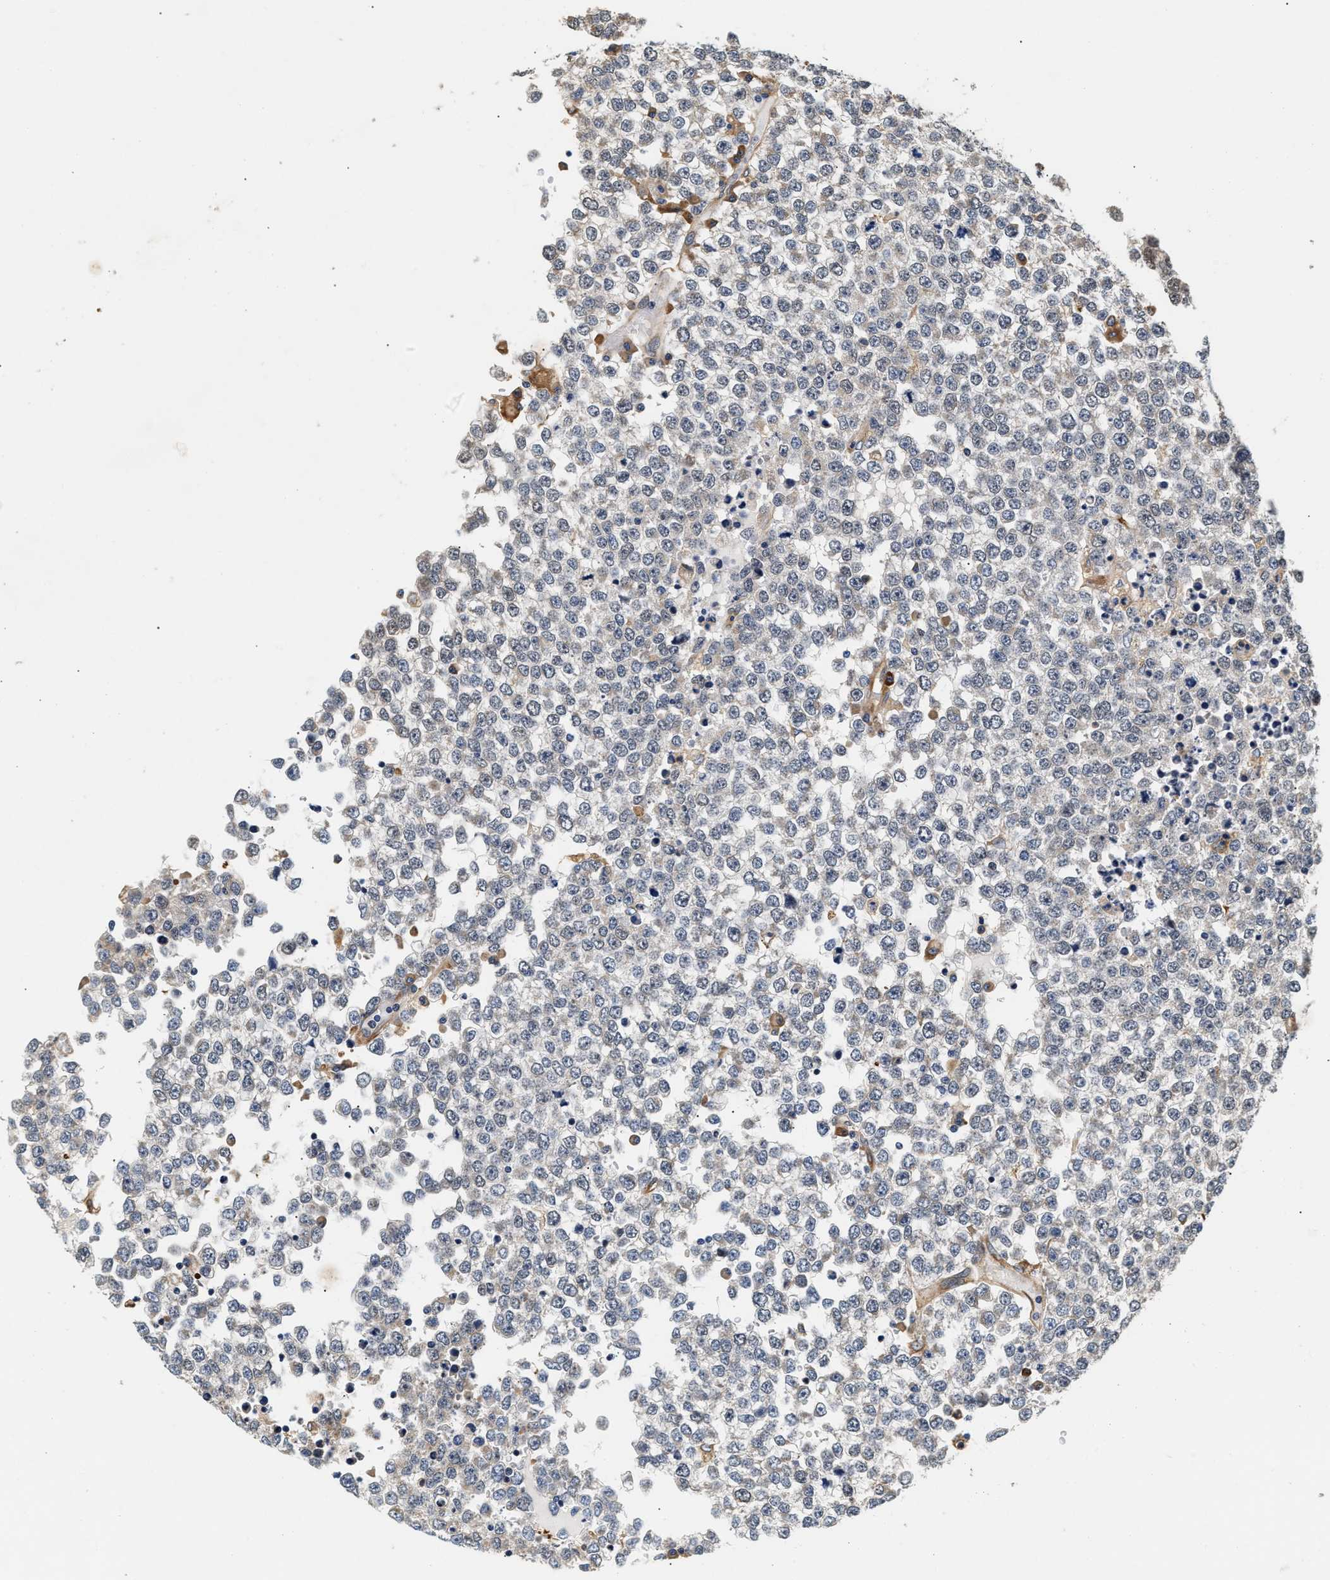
{"staining": {"intensity": "weak", "quantity": "<25%", "location": "cytoplasmic/membranous"}, "tissue": "testis cancer", "cell_type": "Tumor cells", "image_type": "cancer", "snomed": [{"axis": "morphology", "description": "Seminoma, NOS"}, {"axis": "topography", "description": "Testis"}], "caption": "This is an immunohistochemistry (IHC) photomicrograph of seminoma (testis). There is no positivity in tumor cells.", "gene": "IFT74", "patient": {"sex": "male", "age": 65}}